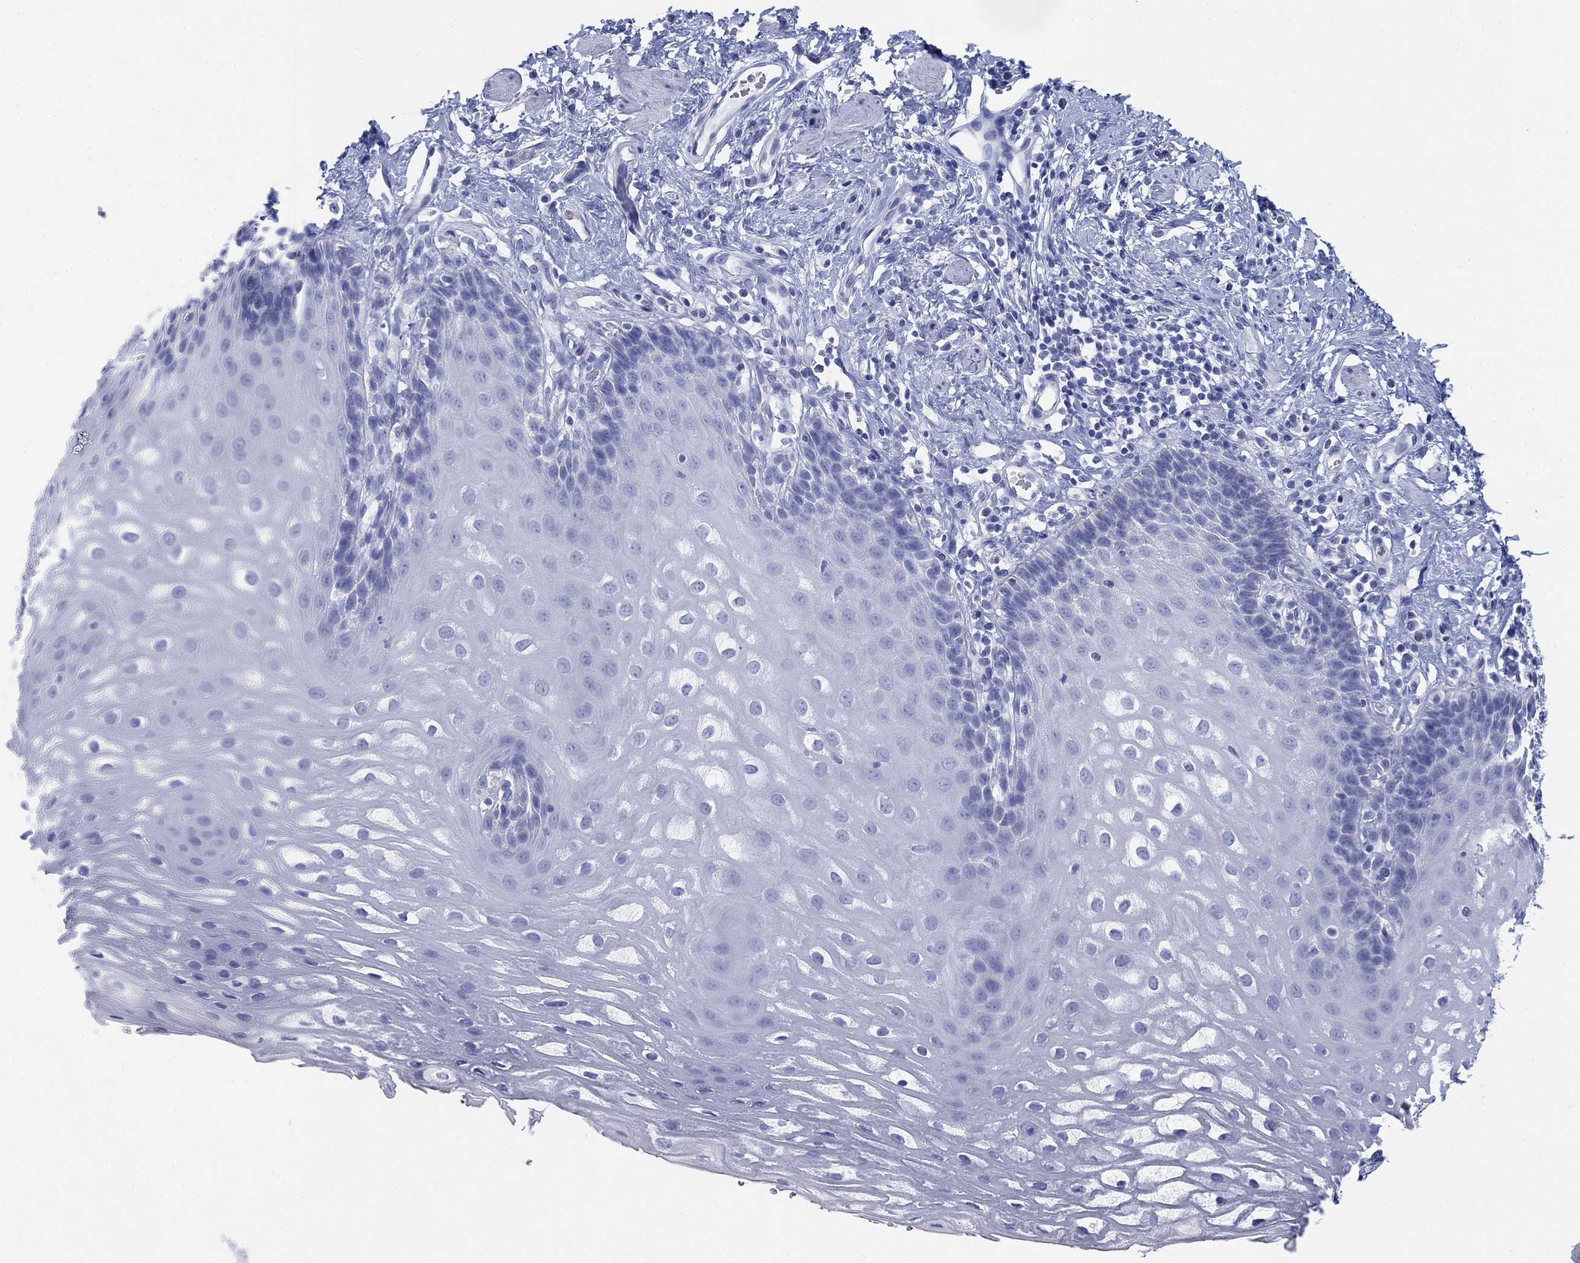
{"staining": {"intensity": "negative", "quantity": "none", "location": "none"}, "tissue": "esophagus", "cell_type": "Squamous epithelial cells", "image_type": "normal", "snomed": [{"axis": "morphology", "description": "Normal tissue, NOS"}, {"axis": "topography", "description": "Esophagus"}], "caption": "Image shows no significant protein positivity in squamous epithelial cells of unremarkable esophagus.", "gene": "SCCPDH", "patient": {"sex": "male", "age": 64}}